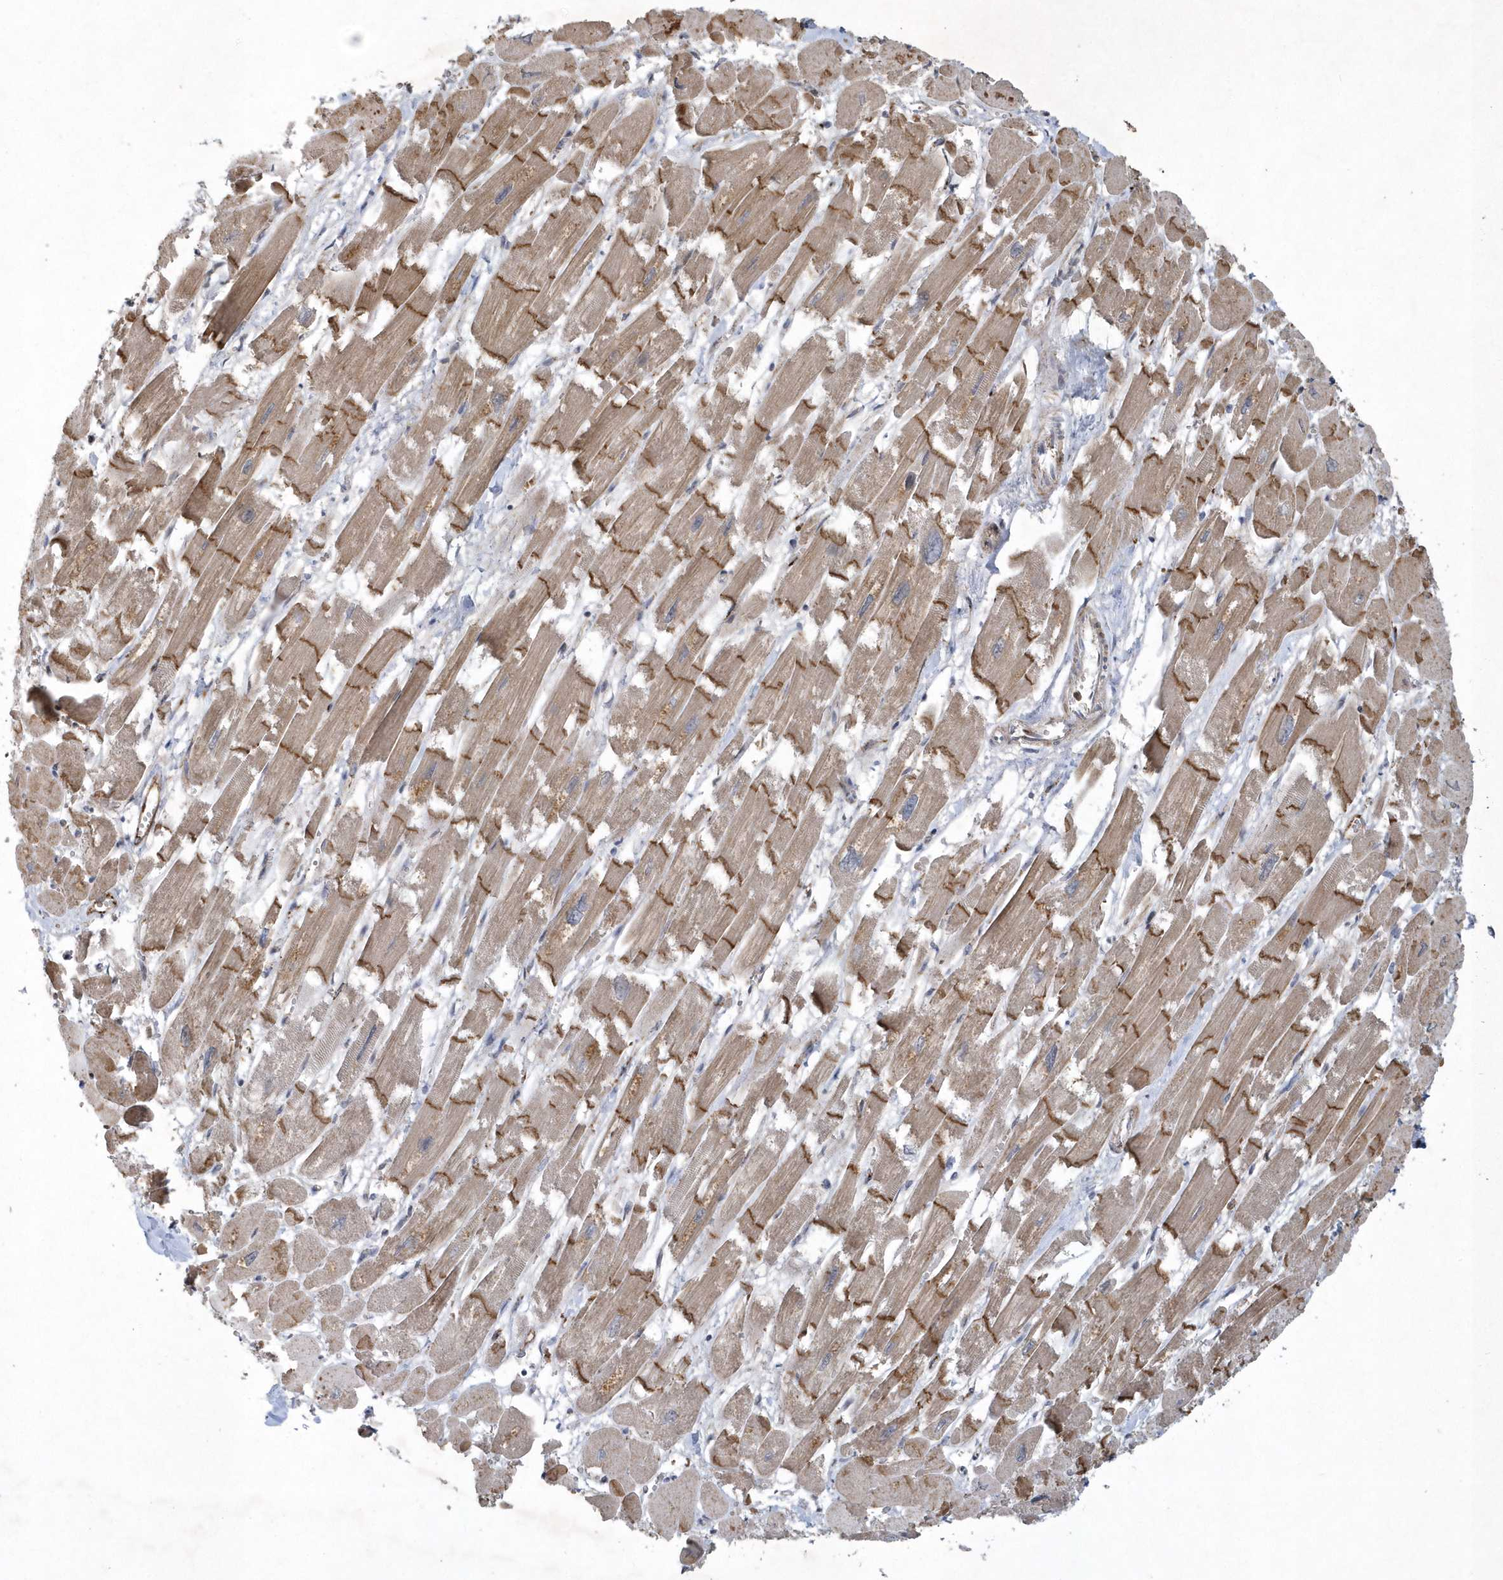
{"staining": {"intensity": "moderate", "quantity": ">75%", "location": "cytoplasmic/membranous"}, "tissue": "heart muscle", "cell_type": "Cardiomyocytes", "image_type": "normal", "snomed": [{"axis": "morphology", "description": "Normal tissue, NOS"}, {"axis": "topography", "description": "Heart"}], "caption": "The micrograph displays immunohistochemical staining of unremarkable heart muscle. There is moderate cytoplasmic/membranous staining is seen in approximately >75% of cardiomyocytes.", "gene": "N4BP2", "patient": {"sex": "male", "age": 54}}